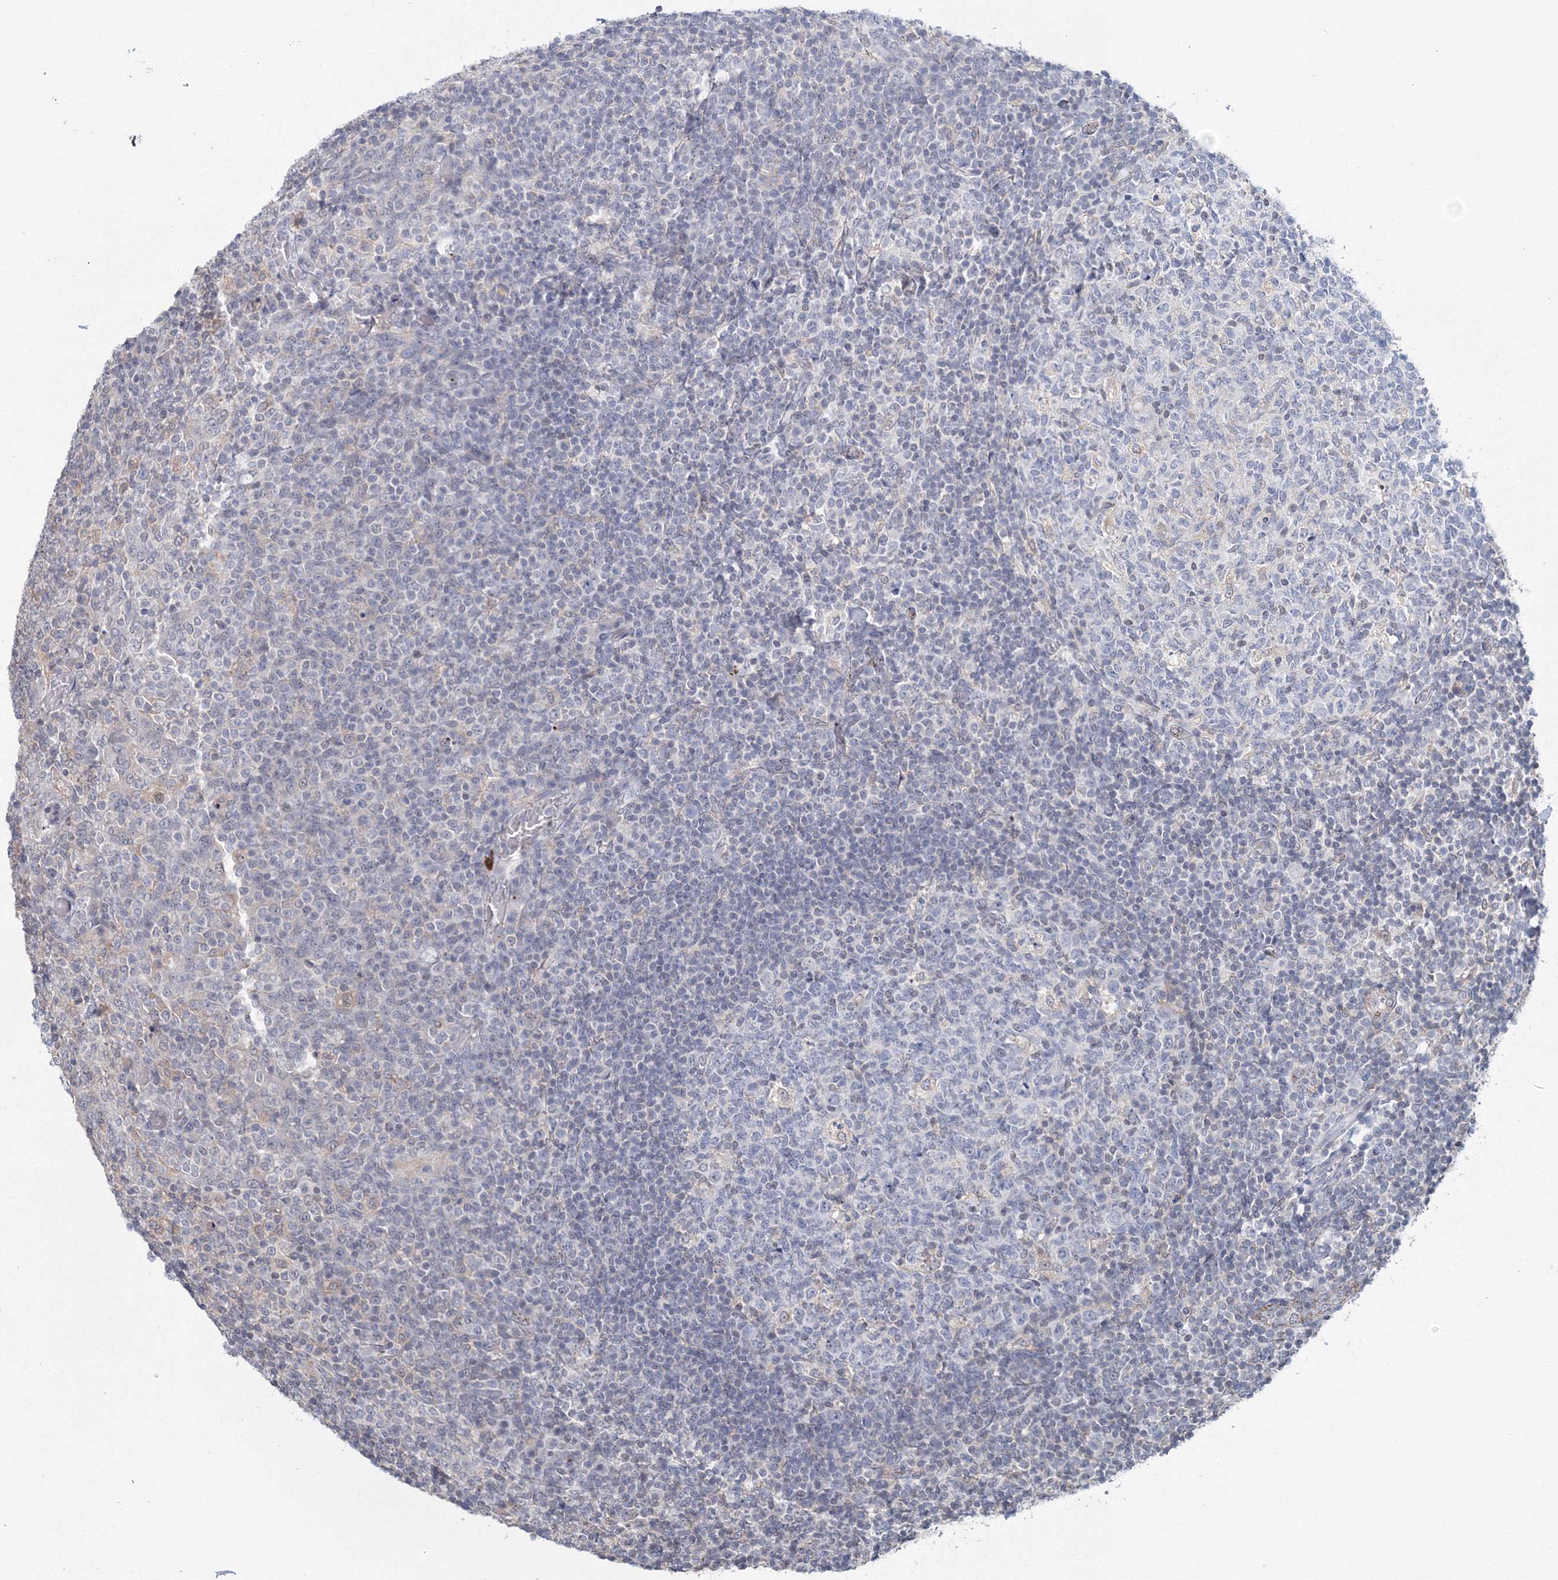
{"staining": {"intensity": "negative", "quantity": "none", "location": "none"}, "tissue": "tonsil", "cell_type": "Germinal center cells", "image_type": "normal", "snomed": [{"axis": "morphology", "description": "Normal tissue, NOS"}, {"axis": "topography", "description": "Tonsil"}], "caption": "This is an immunohistochemistry micrograph of unremarkable human tonsil. There is no positivity in germinal center cells.", "gene": "SLC7A7", "patient": {"sex": "female", "age": 19}}